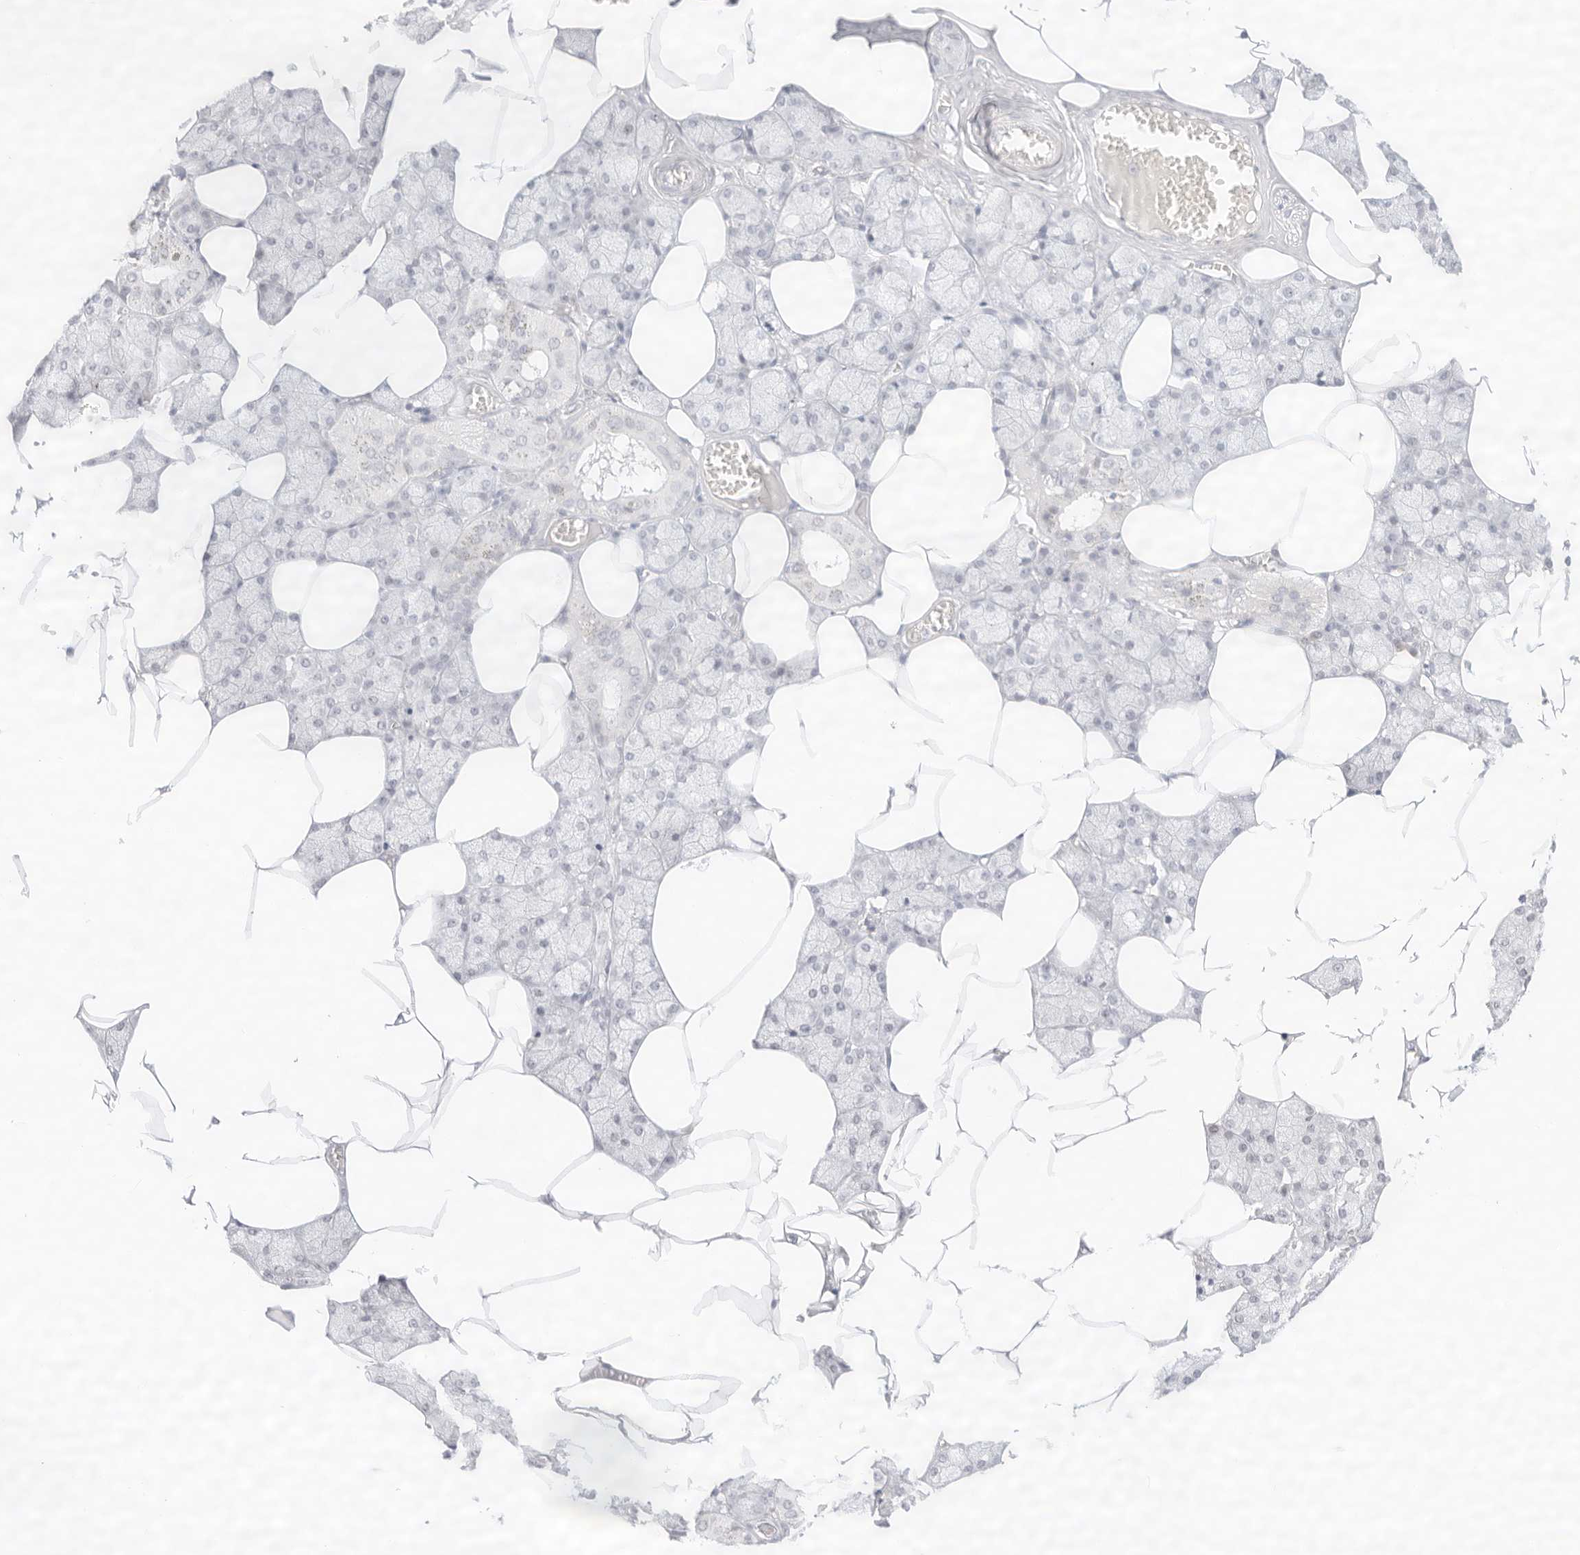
{"staining": {"intensity": "weak", "quantity": "<25%", "location": "nuclear"}, "tissue": "salivary gland", "cell_type": "Glandular cells", "image_type": "normal", "snomed": [{"axis": "morphology", "description": "Normal tissue, NOS"}, {"axis": "topography", "description": "Salivary gland"}], "caption": "High magnification brightfield microscopy of unremarkable salivary gland stained with DAB (3,3'-diaminobenzidine) (brown) and counterstained with hematoxylin (blue): glandular cells show no significant staining. (Stains: DAB (3,3'-diaminobenzidine) immunohistochemistry with hematoxylin counter stain, Microscopy: brightfield microscopy at high magnification).", "gene": "GNAS", "patient": {"sex": "male", "age": 62}}